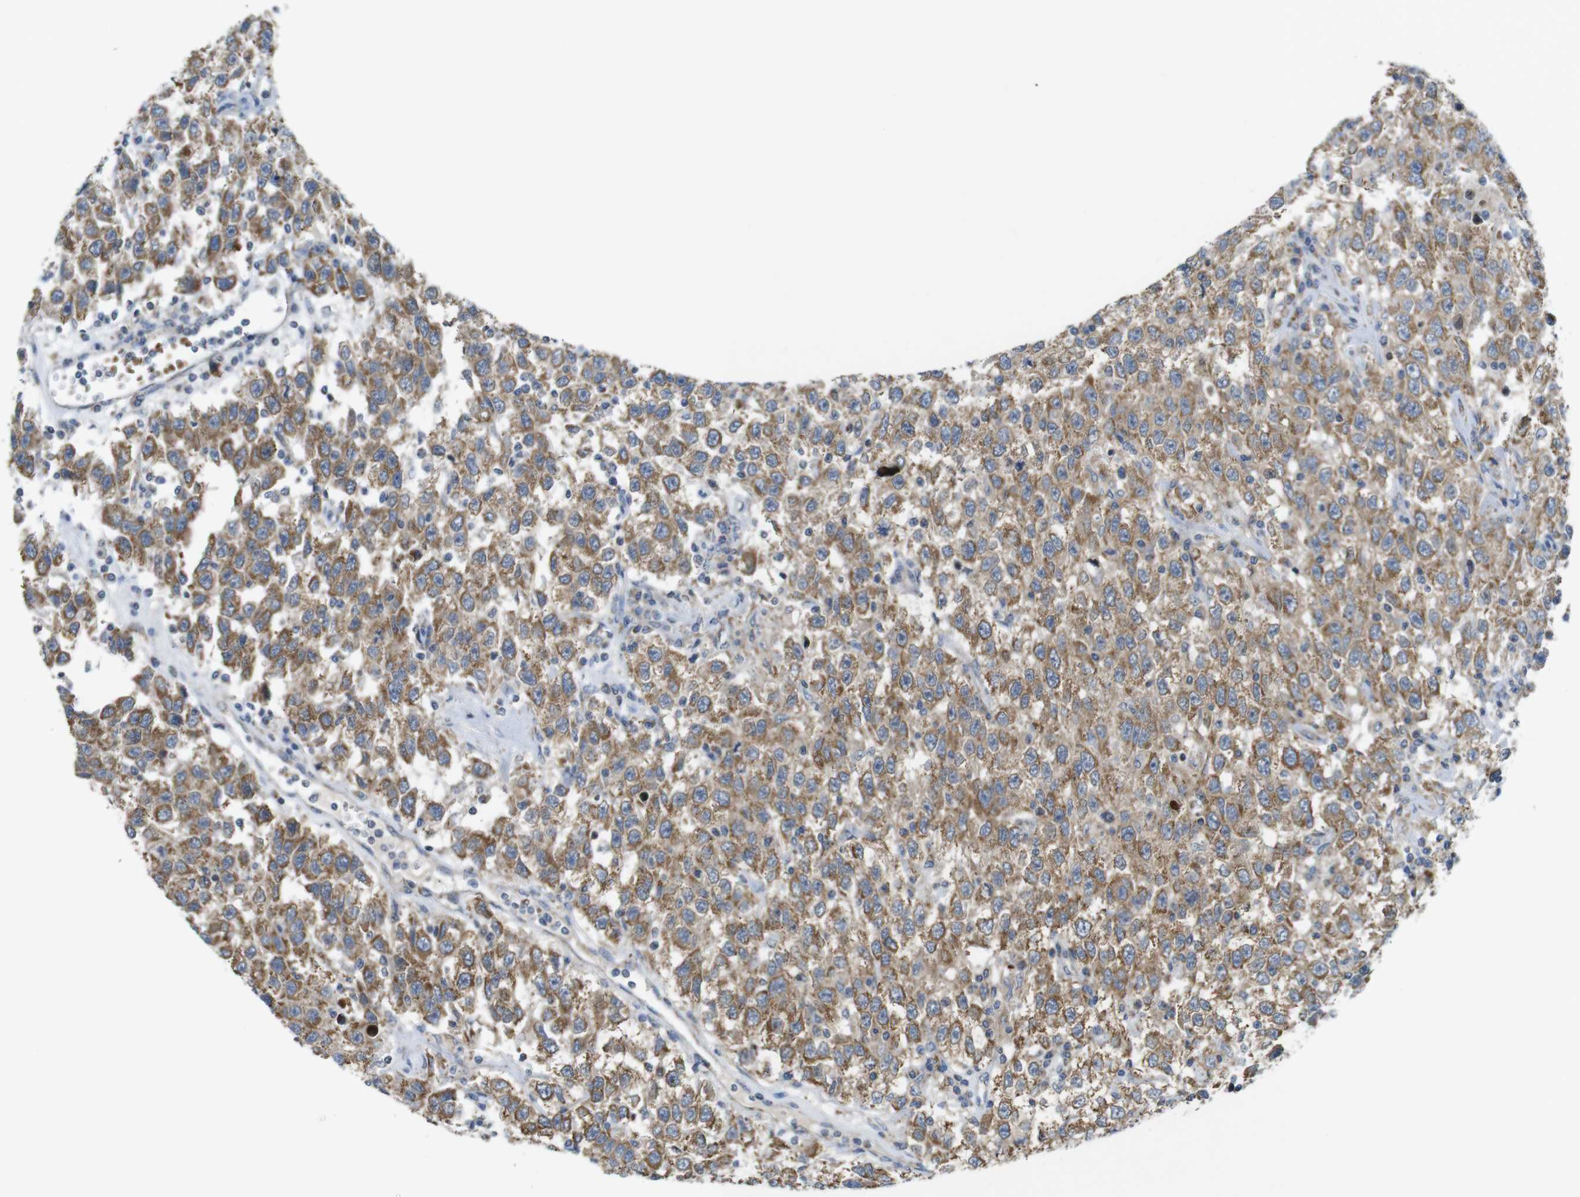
{"staining": {"intensity": "moderate", "quantity": ">75%", "location": "cytoplasmic/membranous"}, "tissue": "testis cancer", "cell_type": "Tumor cells", "image_type": "cancer", "snomed": [{"axis": "morphology", "description": "Seminoma, NOS"}, {"axis": "topography", "description": "Testis"}], "caption": "Moderate cytoplasmic/membranous protein staining is identified in approximately >75% of tumor cells in testis cancer (seminoma).", "gene": "MARCHF1", "patient": {"sex": "male", "age": 41}}